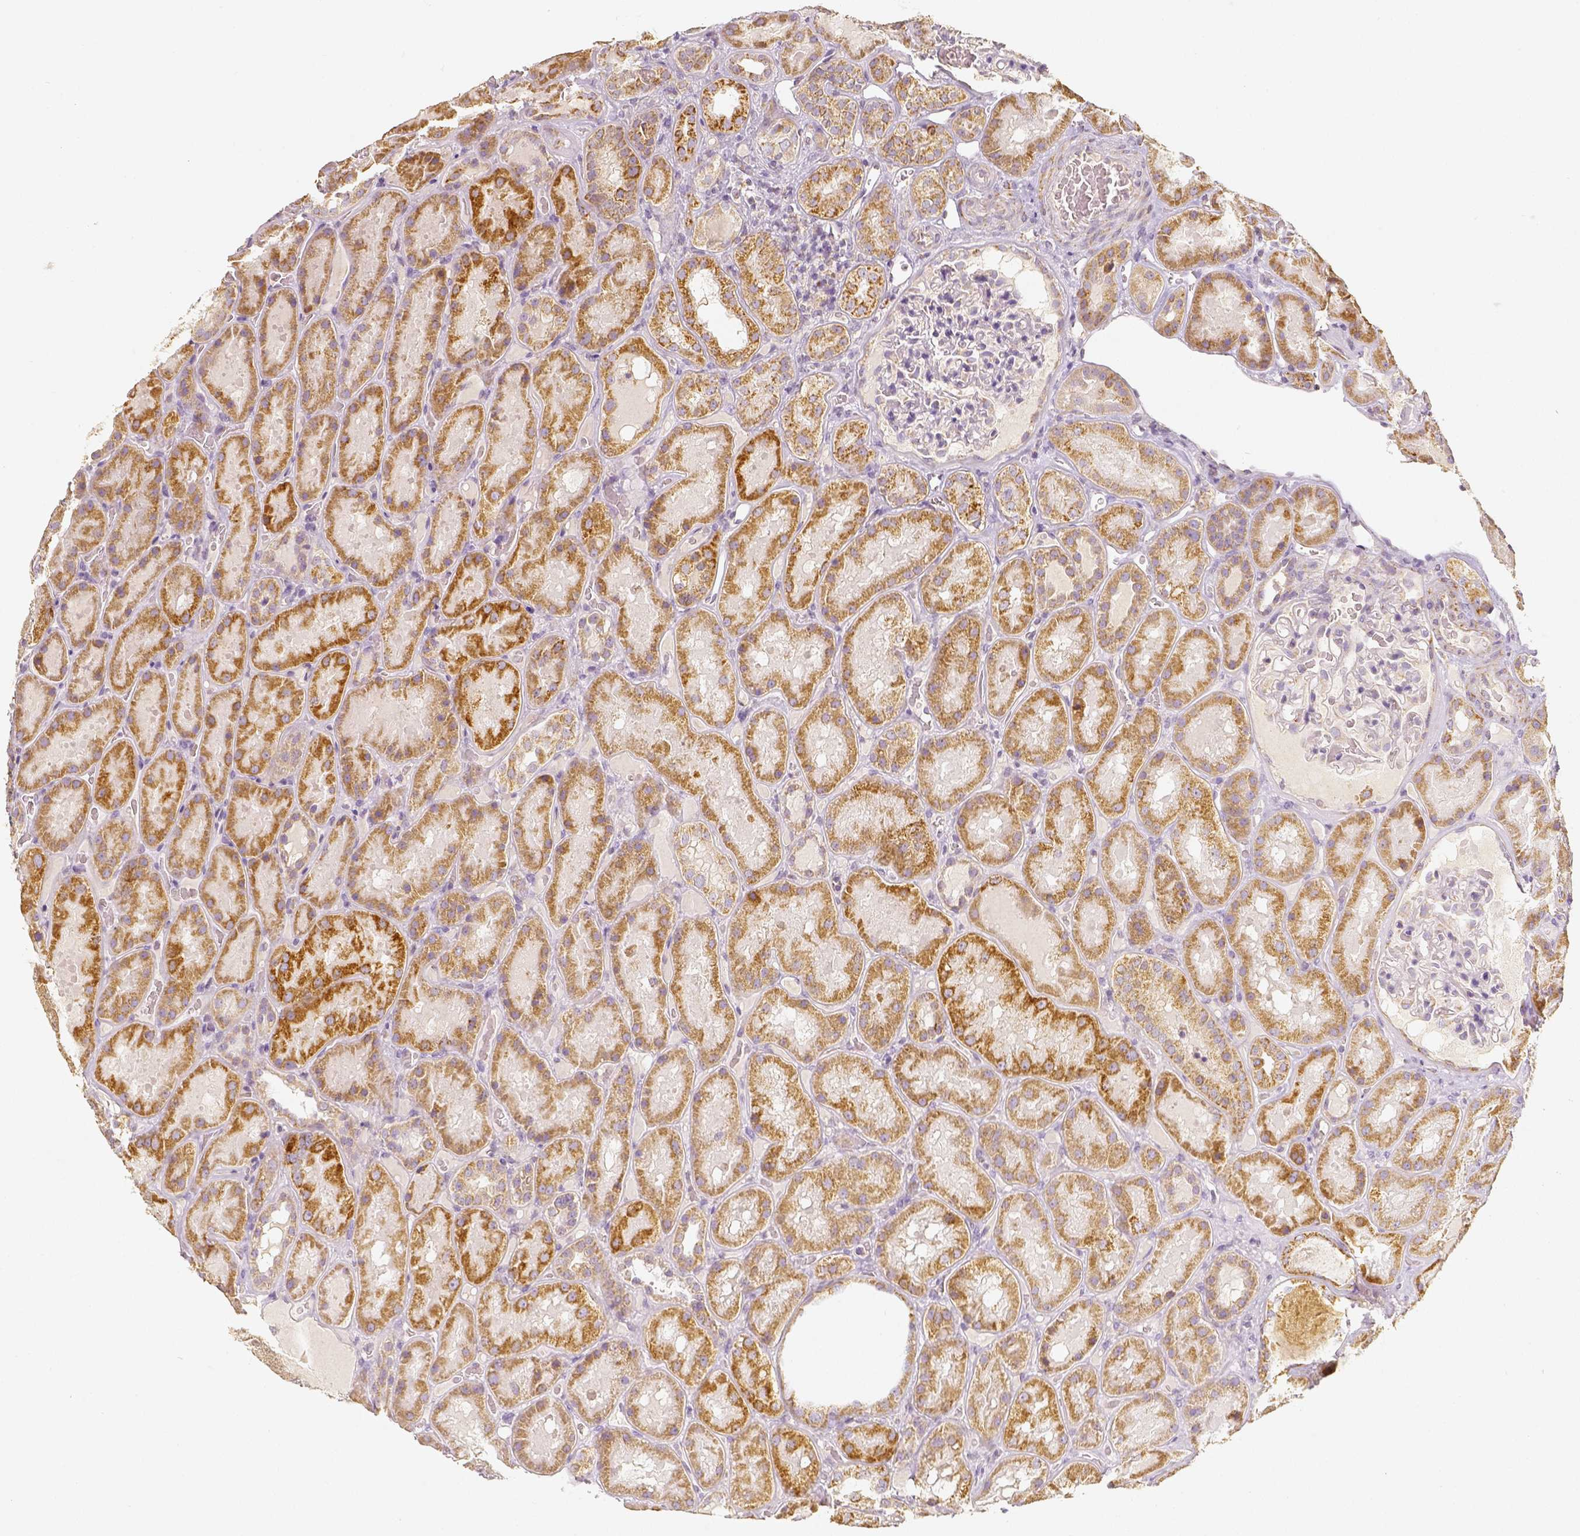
{"staining": {"intensity": "moderate", "quantity": "<25%", "location": "cytoplasmic/membranous"}, "tissue": "kidney", "cell_type": "Cells in glomeruli", "image_type": "normal", "snomed": [{"axis": "morphology", "description": "Normal tissue, NOS"}, {"axis": "topography", "description": "Kidney"}], "caption": "This histopathology image exhibits IHC staining of unremarkable kidney, with low moderate cytoplasmic/membranous positivity in about <25% of cells in glomeruli.", "gene": "PGAM5", "patient": {"sex": "male", "age": 73}}